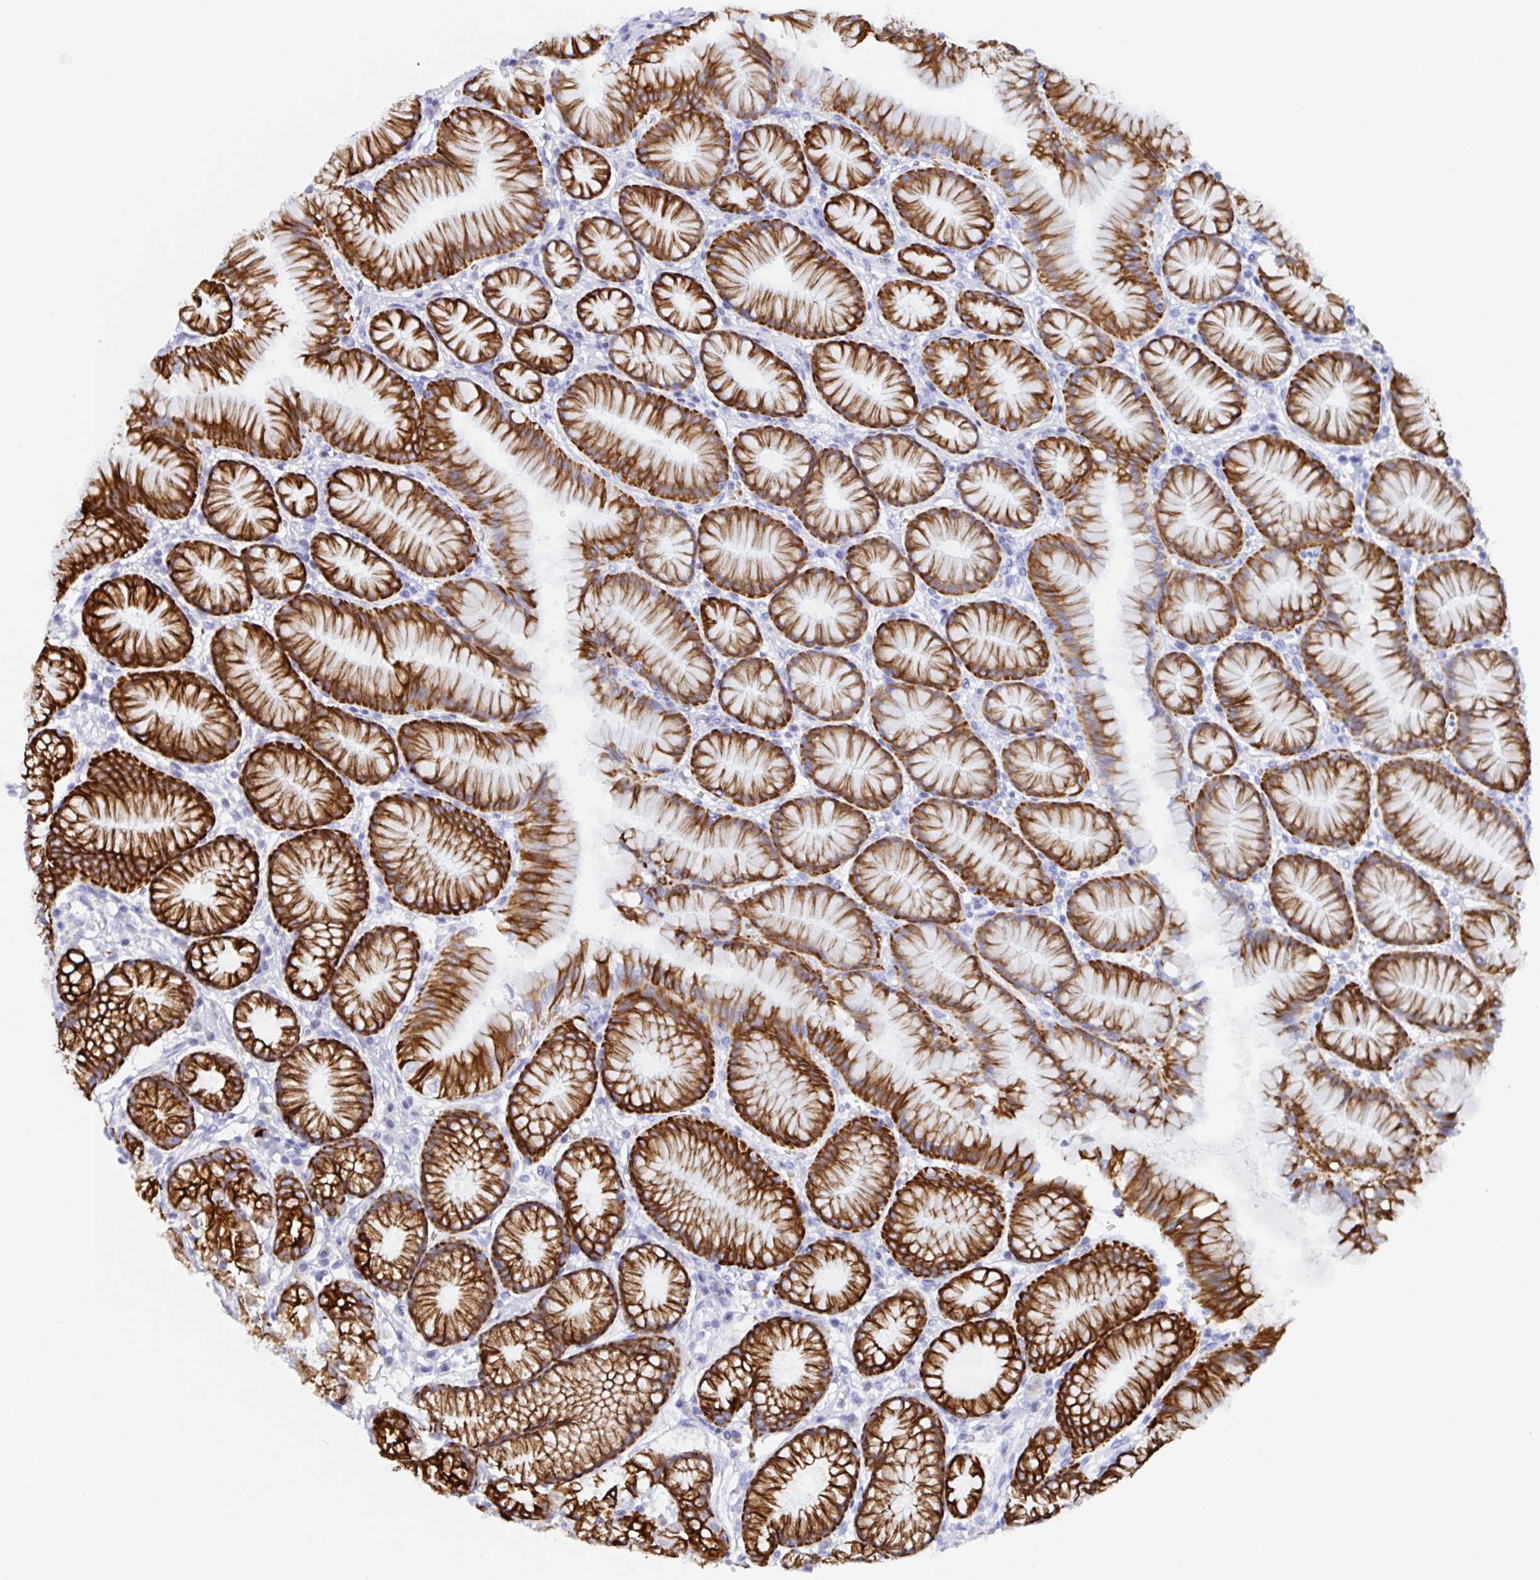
{"staining": {"intensity": "strong", "quantity": "25%-75%", "location": "cytoplasmic/membranous"}, "tissue": "stomach", "cell_type": "Glandular cells", "image_type": "normal", "snomed": [{"axis": "morphology", "description": "Normal tissue, NOS"}, {"axis": "topography", "description": "Stomach"}, {"axis": "topography", "description": "Stomach, lower"}], "caption": "Protein staining by immunohistochemistry demonstrates strong cytoplasmic/membranous staining in about 25%-75% of glandular cells in benign stomach.", "gene": "CLDN8", "patient": {"sex": "male", "age": 76}}